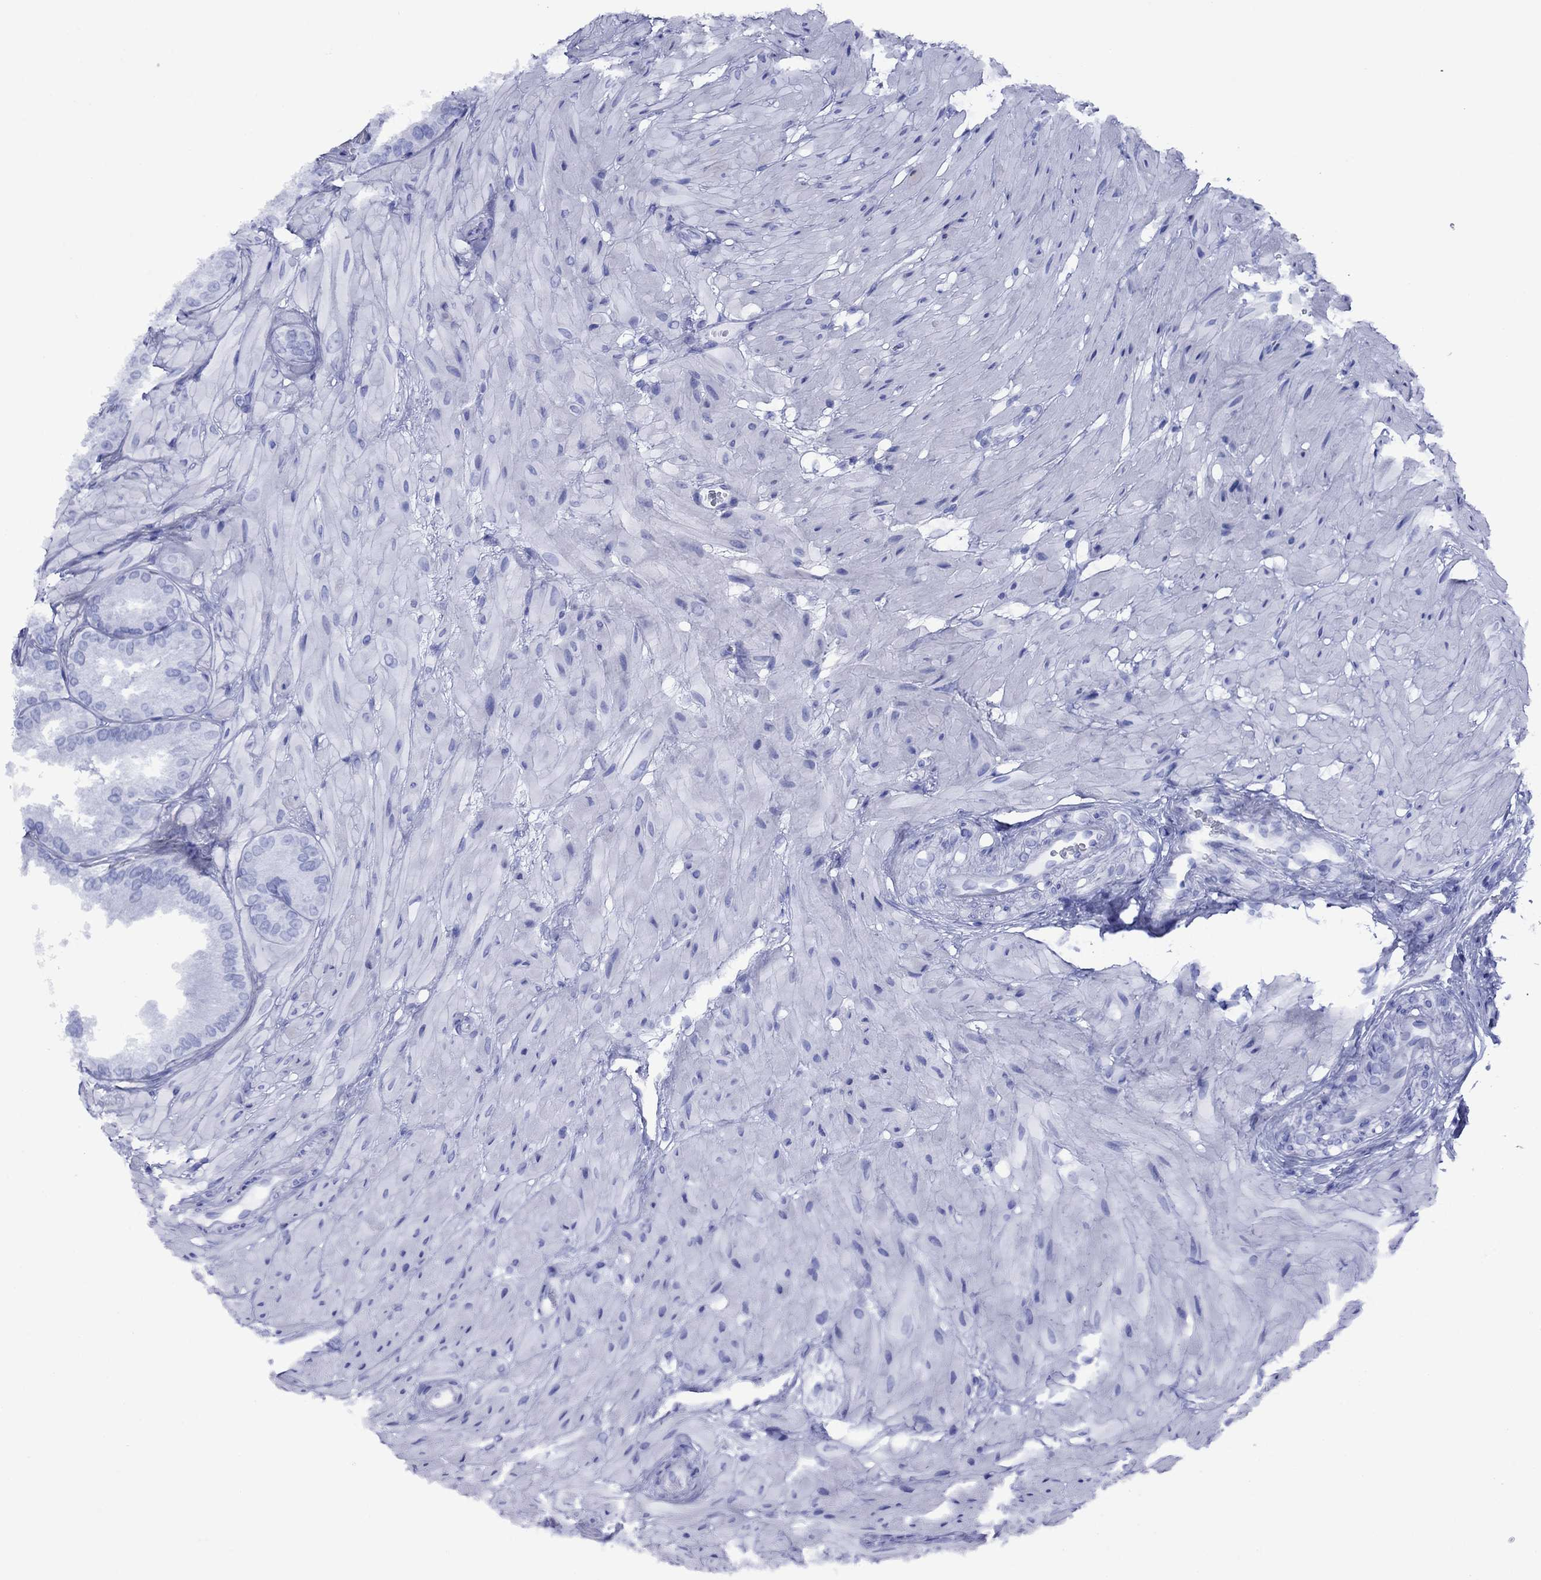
{"staining": {"intensity": "negative", "quantity": "none", "location": "none"}, "tissue": "seminal vesicle", "cell_type": "Glandular cells", "image_type": "normal", "snomed": [{"axis": "morphology", "description": "Normal tissue, NOS"}, {"axis": "topography", "description": "Seminal veicle"}], "caption": "Immunohistochemistry (IHC) micrograph of normal seminal vesicle: seminal vesicle stained with DAB (3,3'-diaminobenzidine) demonstrates no significant protein positivity in glandular cells. (DAB (3,3'-diaminobenzidine) IHC, high magnification).", "gene": "GIP", "patient": {"sex": "male", "age": 37}}